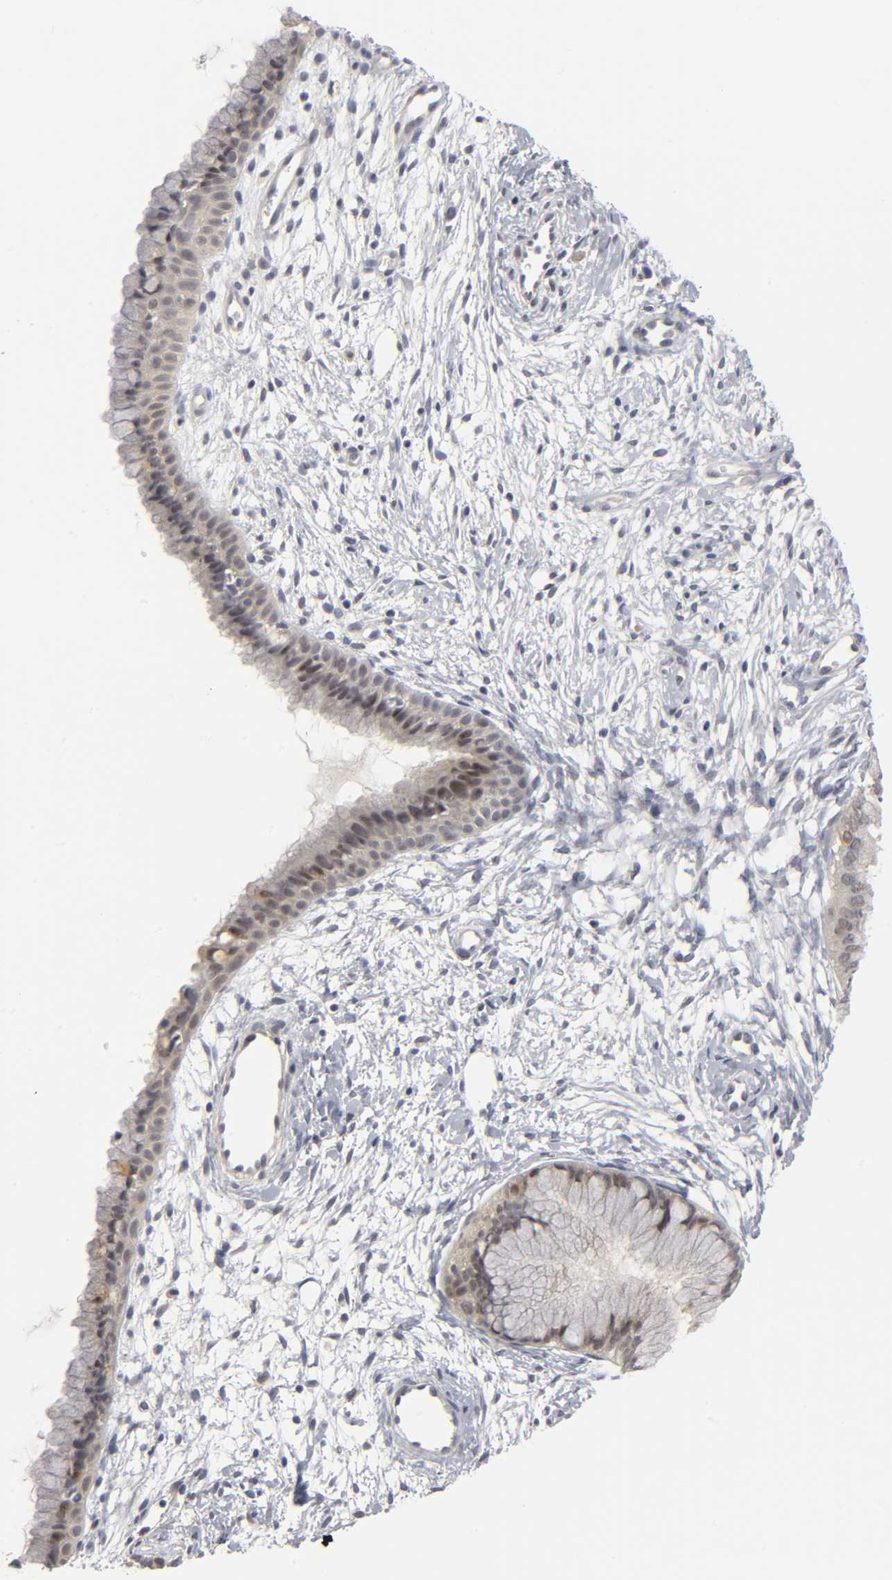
{"staining": {"intensity": "weak", "quantity": "<25%", "location": "cytoplasmic/membranous"}, "tissue": "cervix", "cell_type": "Glandular cells", "image_type": "normal", "snomed": [{"axis": "morphology", "description": "Normal tissue, NOS"}, {"axis": "topography", "description": "Cervix"}], "caption": "Immunohistochemistry histopathology image of unremarkable human cervix stained for a protein (brown), which displays no positivity in glandular cells.", "gene": "PDLIM3", "patient": {"sex": "female", "age": 39}}